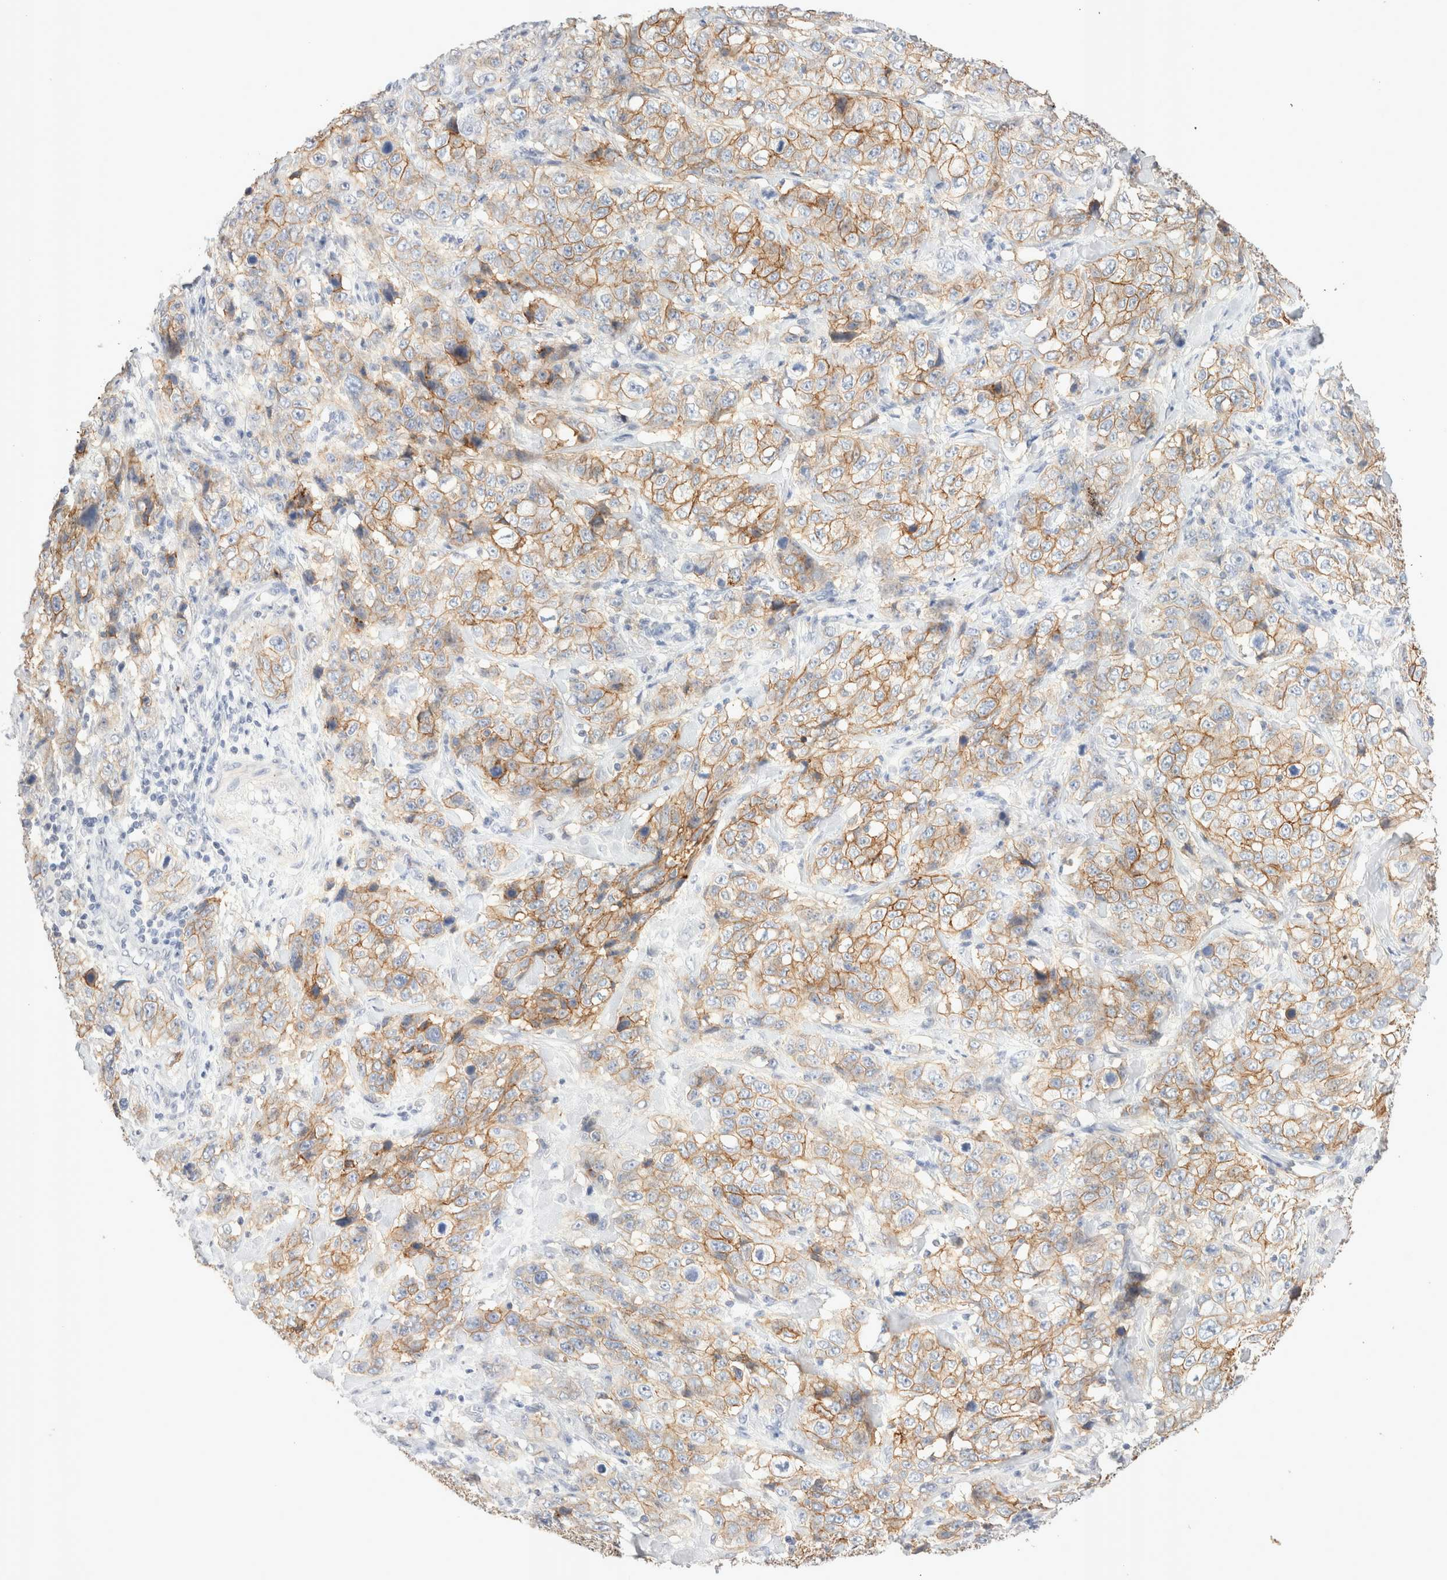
{"staining": {"intensity": "moderate", "quantity": ">75%", "location": "cytoplasmic/membranous"}, "tissue": "stomach cancer", "cell_type": "Tumor cells", "image_type": "cancer", "snomed": [{"axis": "morphology", "description": "Adenocarcinoma, NOS"}, {"axis": "topography", "description": "Stomach"}], "caption": "This is an image of IHC staining of stomach cancer, which shows moderate positivity in the cytoplasmic/membranous of tumor cells.", "gene": "EPCAM", "patient": {"sex": "male", "age": 48}}